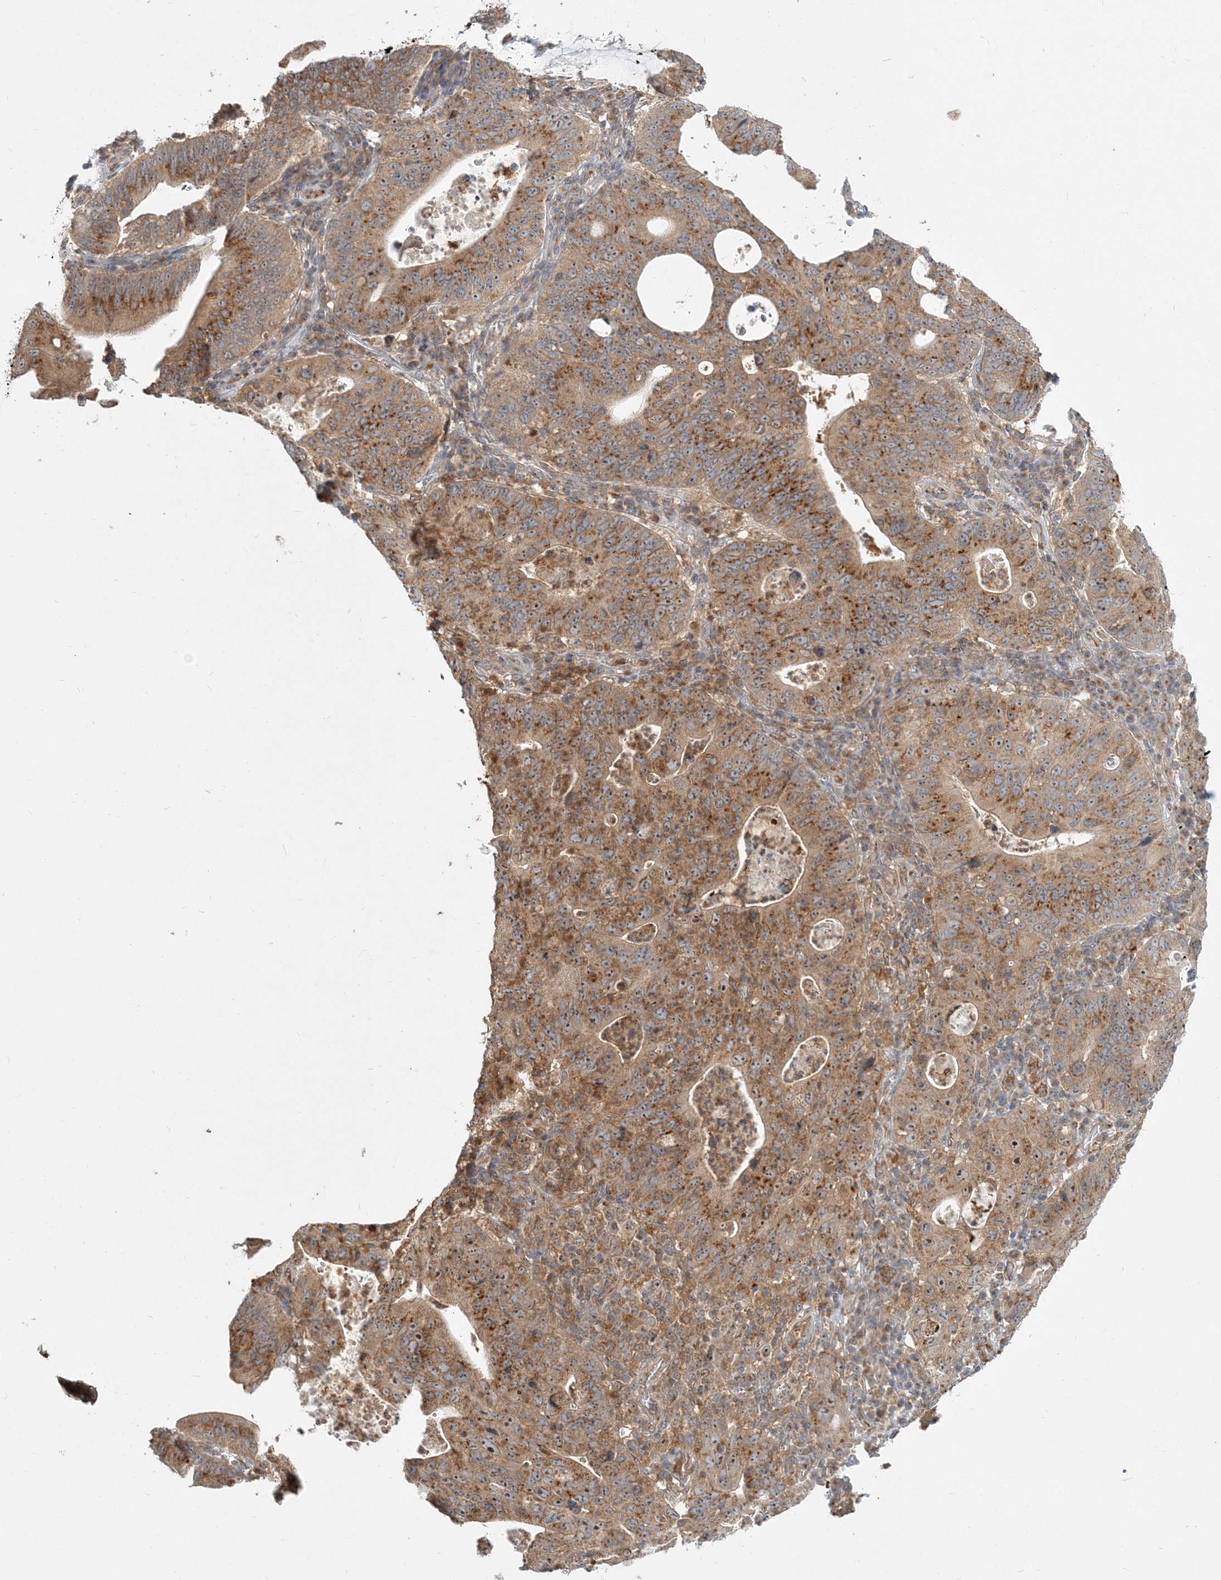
{"staining": {"intensity": "moderate", "quantity": ">75%", "location": "cytoplasmic/membranous,nuclear"}, "tissue": "stomach cancer", "cell_type": "Tumor cells", "image_type": "cancer", "snomed": [{"axis": "morphology", "description": "Adenocarcinoma, NOS"}, {"axis": "topography", "description": "Stomach"}], "caption": "A high-resolution micrograph shows immunohistochemistry (IHC) staining of adenocarcinoma (stomach), which exhibits moderate cytoplasmic/membranous and nuclear expression in about >75% of tumor cells. Immunohistochemistry stains the protein of interest in brown and the nuclei are stained blue.", "gene": "AP1AR", "patient": {"sex": "male", "age": 59}}